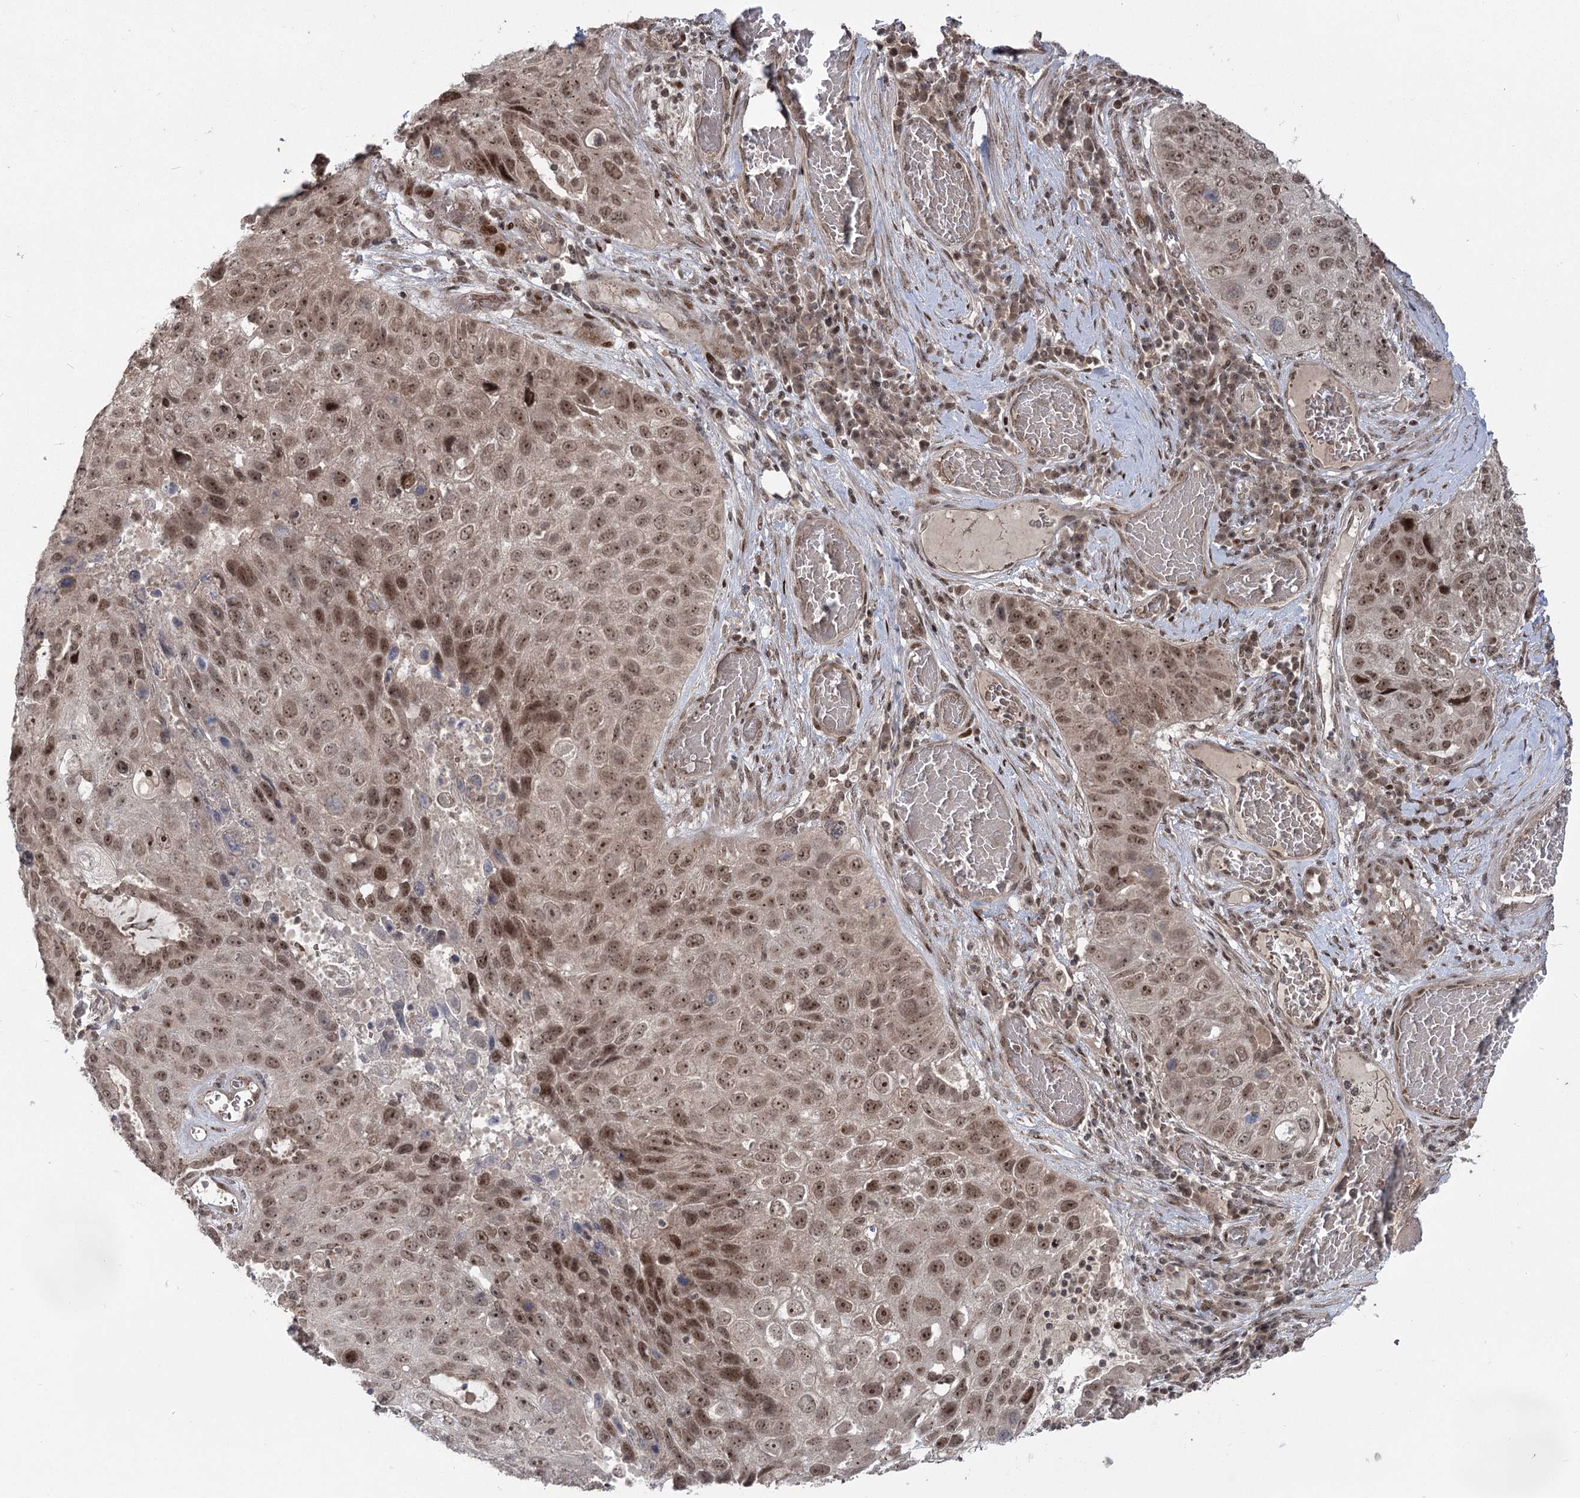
{"staining": {"intensity": "moderate", "quantity": ">75%", "location": "nuclear"}, "tissue": "lung cancer", "cell_type": "Tumor cells", "image_type": "cancer", "snomed": [{"axis": "morphology", "description": "Squamous cell carcinoma, NOS"}, {"axis": "topography", "description": "Lung"}], "caption": "High-magnification brightfield microscopy of squamous cell carcinoma (lung) stained with DAB (brown) and counterstained with hematoxylin (blue). tumor cells exhibit moderate nuclear expression is appreciated in about>75% of cells. (Stains: DAB (3,3'-diaminobenzidine) in brown, nuclei in blue, Microscopy: brightfield microscopy at high magnification).", "gene": "HELQ", "patient": {"sex": "male", "age": 61}}